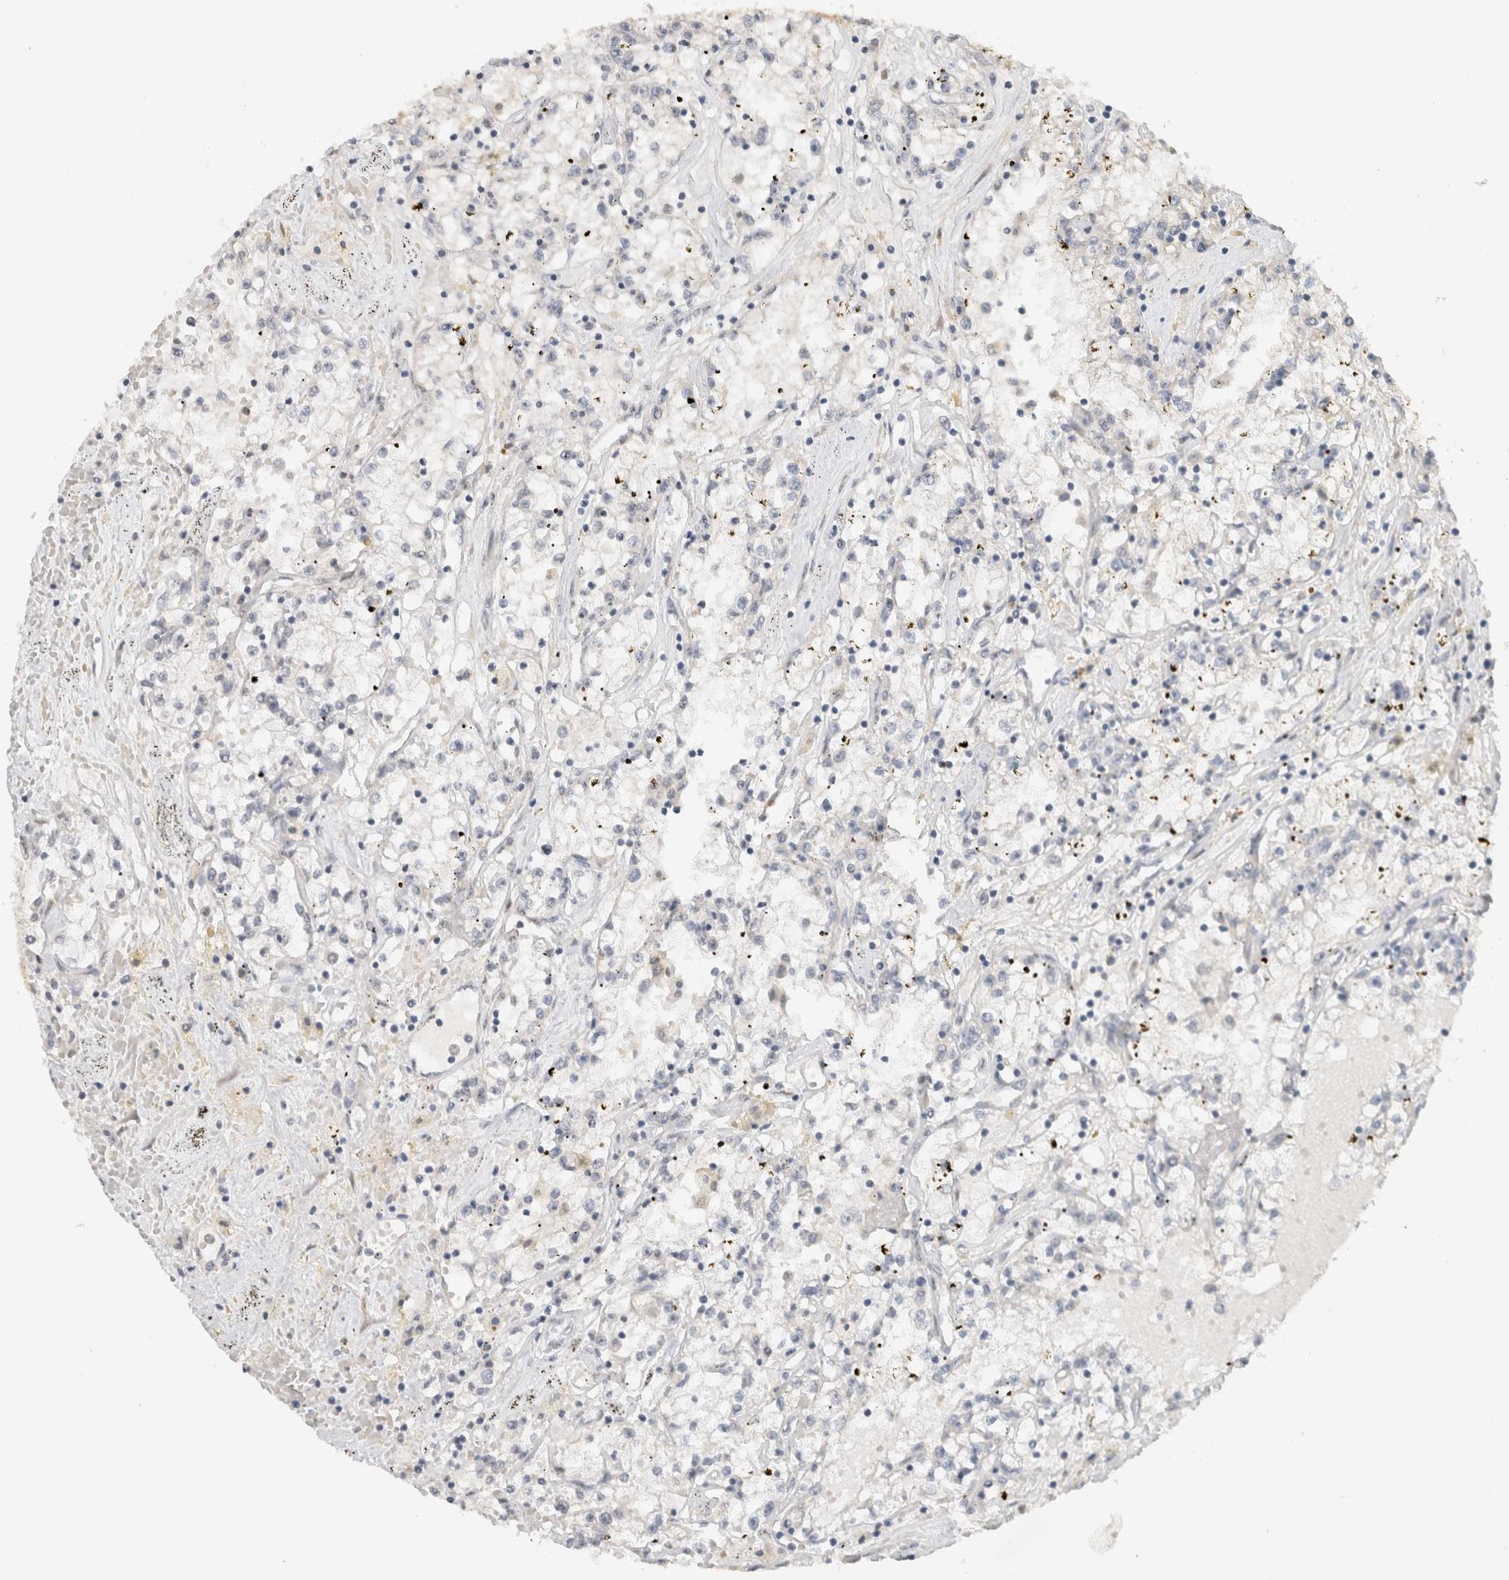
{"staining": {"intensity": "negative", "quantity": "none", "location": "none"}, "tissue": "renal cancer", "cell_type": "Tumor cells", "image_type": "cancer", "snomed": [{"axis": "morphology", "description": "Adenocarcinoma, NOS"}, {"axis": "topography", "description": "Kidney"}], "caption": "A histopathology image of human renal adenocarcinoma is negative for staining in tumor cells.", "gene": "DDX42", "patient": {"sex": "male", "age": 56}}